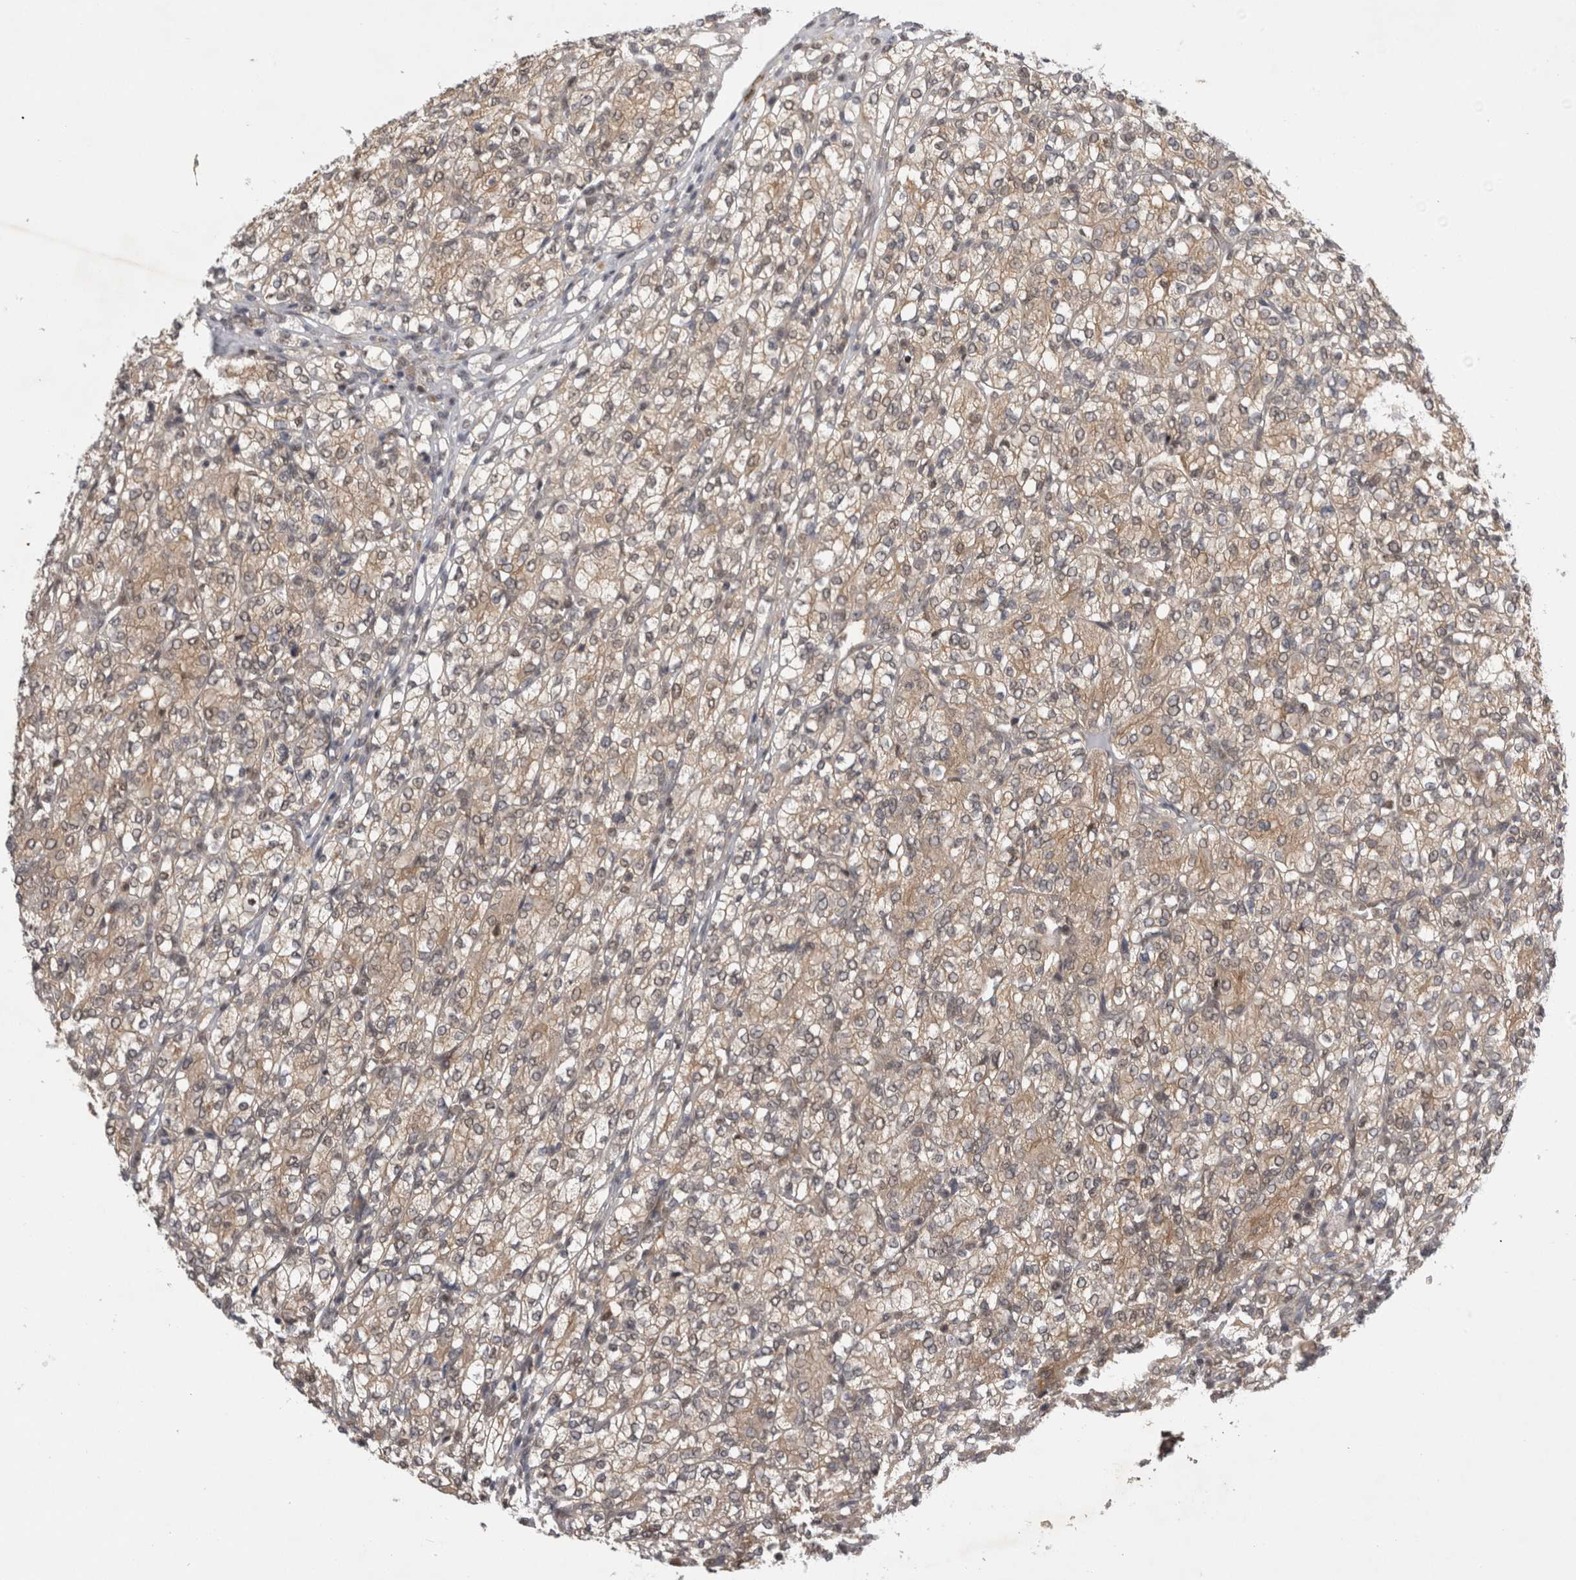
{"staining": {"intensity": "weak", "quantity": ">75%", "location": "cytoplasmic/membranous"}, "tissue": "renal cancer", "cell_type": "Tumor cells", "image_type": "cancer", "snomed": [{"axis": "morphology", "description": "Adenocarcinoma, NOS"}, {"axis": "topography", "description": "Kidney"}], "caption": "Immunohistochemical staining of renal cancer (adenocarcinoma) reveals low levels of weak cytoplasmic/membranous protein expression in approximately >75% of tumor cells. The protein of interest is shown in brown color, while the nuclei are stained blue.", "gene": "PSMB2", "patient": {"sex": "male", "age": 77}}